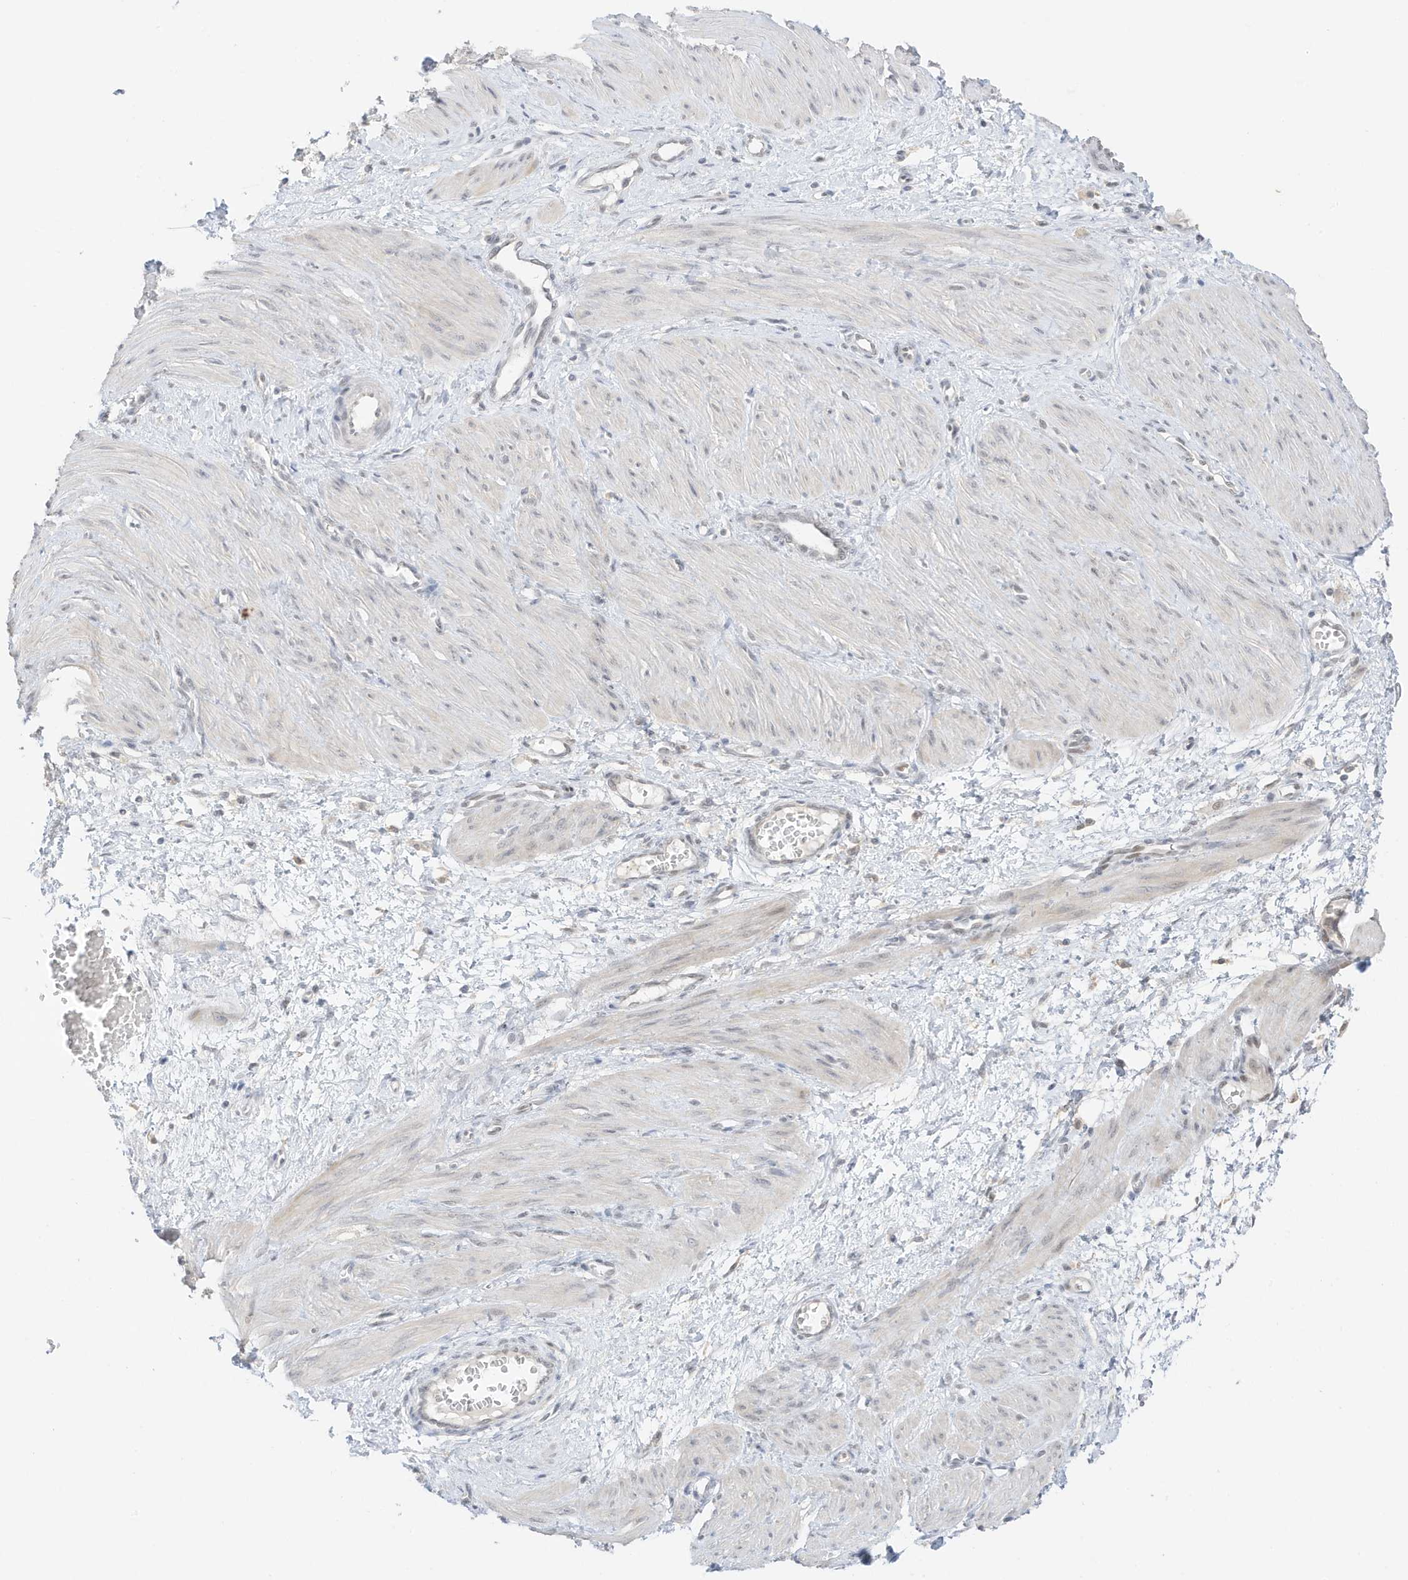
{"staining": {"intensity": "negative", "quantity": "none", "location": "none"}, "tissue": "smooth muscle", "cell_type": "Smooth muscle cells", "image_type": "normal", "snomed": [{"axis": "morphology", "description": "Normal tissue, NOS"}, {"axis": "topography", "description": "Endometrium"}], "caption": "Immunohistochemical staining of normal smooth muscle demonstrates no significant positivity in smooth muscle cells.", "gene": "MSL3", "patient": {"sex": "female", "age": 33}}